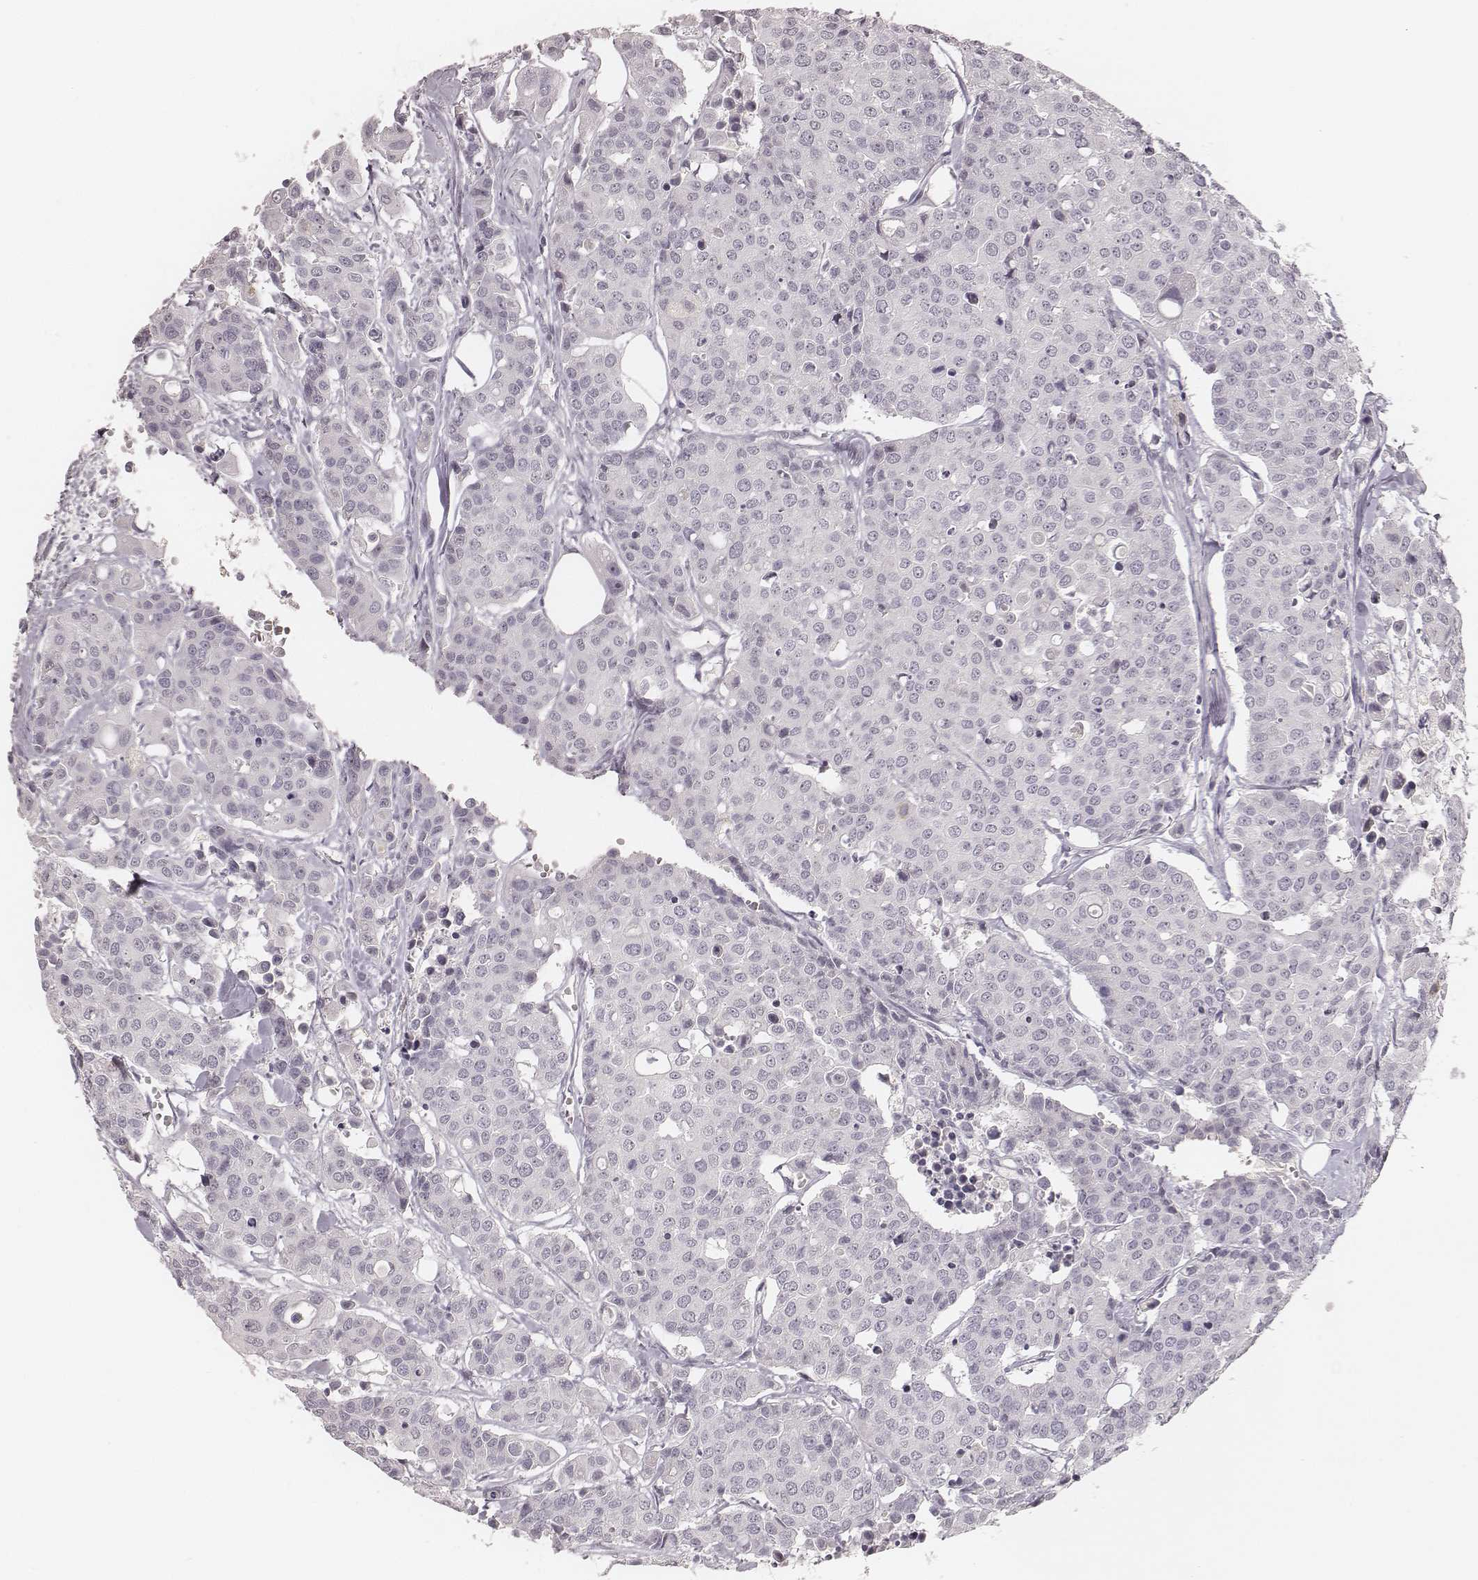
{"staining": {"intensity": "negative", "quantity": "none", "location": "none"}, "tissue": "carcinoid", "cell_type": "Tumor cells", "image_type": "cancer", "snomed": [{"axis": "morphology", "description": "Carcinoid, malignant, NOS"}, {"axis": "topography", "description": "Colon"}], "caption": "The immunohistochemistry histopathology image has no significant staining in tumor cells of carcinoid tissue.", "gene": "MADCAM1", "patient": {"sex": "male", "age": 81}}